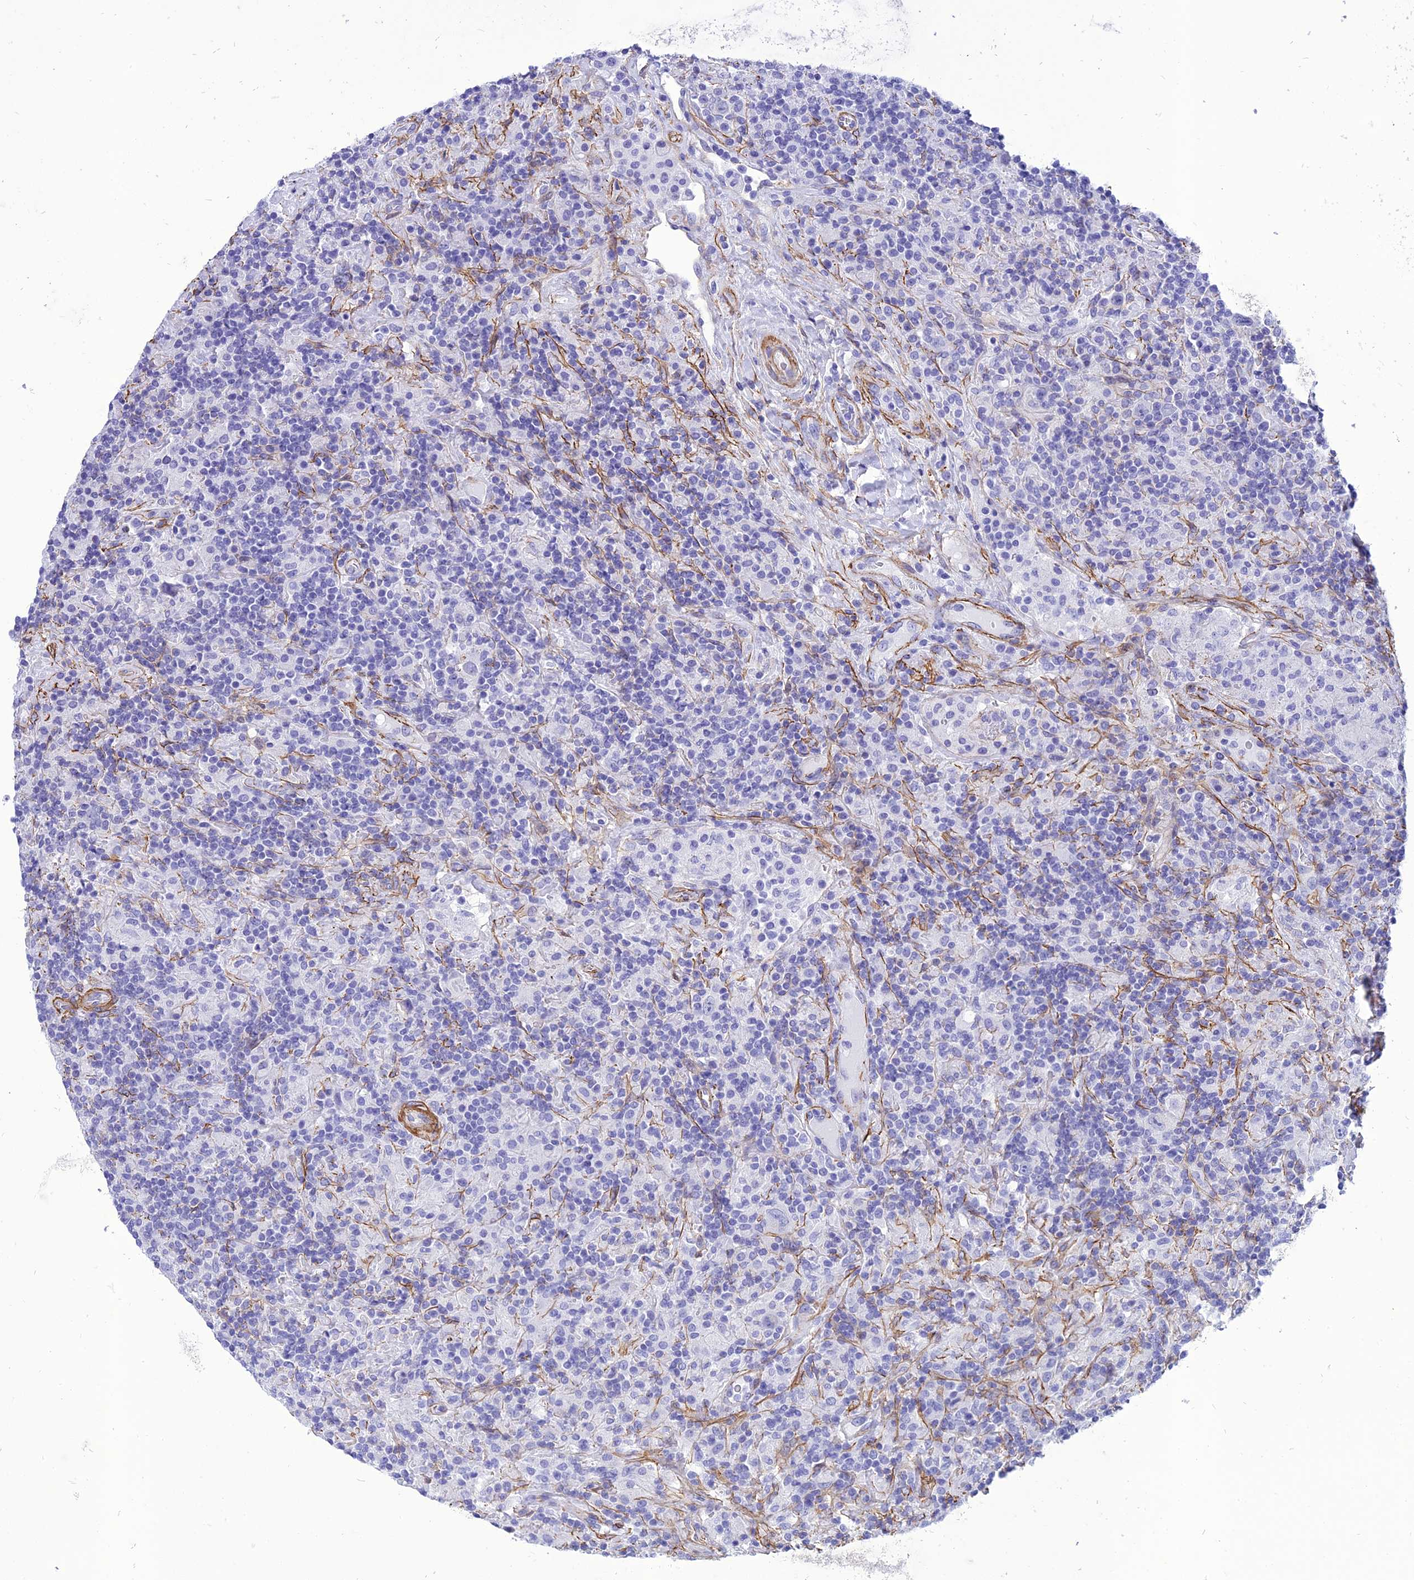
{"staining": {"intensity": "negative", "quantity": "none", "location": "none"}, "tissue": "lymphoma", "cell_type": "Tumor cells", "image_type": "cancer", "snomed": [{"axis": "morphology", "description": "Hodgkin's disease, NOS"}, {"axis": "topography", "description": "Lymph node"}], "caption": "Lymphoma was stained to show a protein in brown. There is no significant staining in tumor cells. (Stains: DAB IHC with hematoxylin counter stain, Microscopy: brightfield microscopy at high magnification).", "gene": "NKD1", "patient": {"sex": "male", "age": 70}}